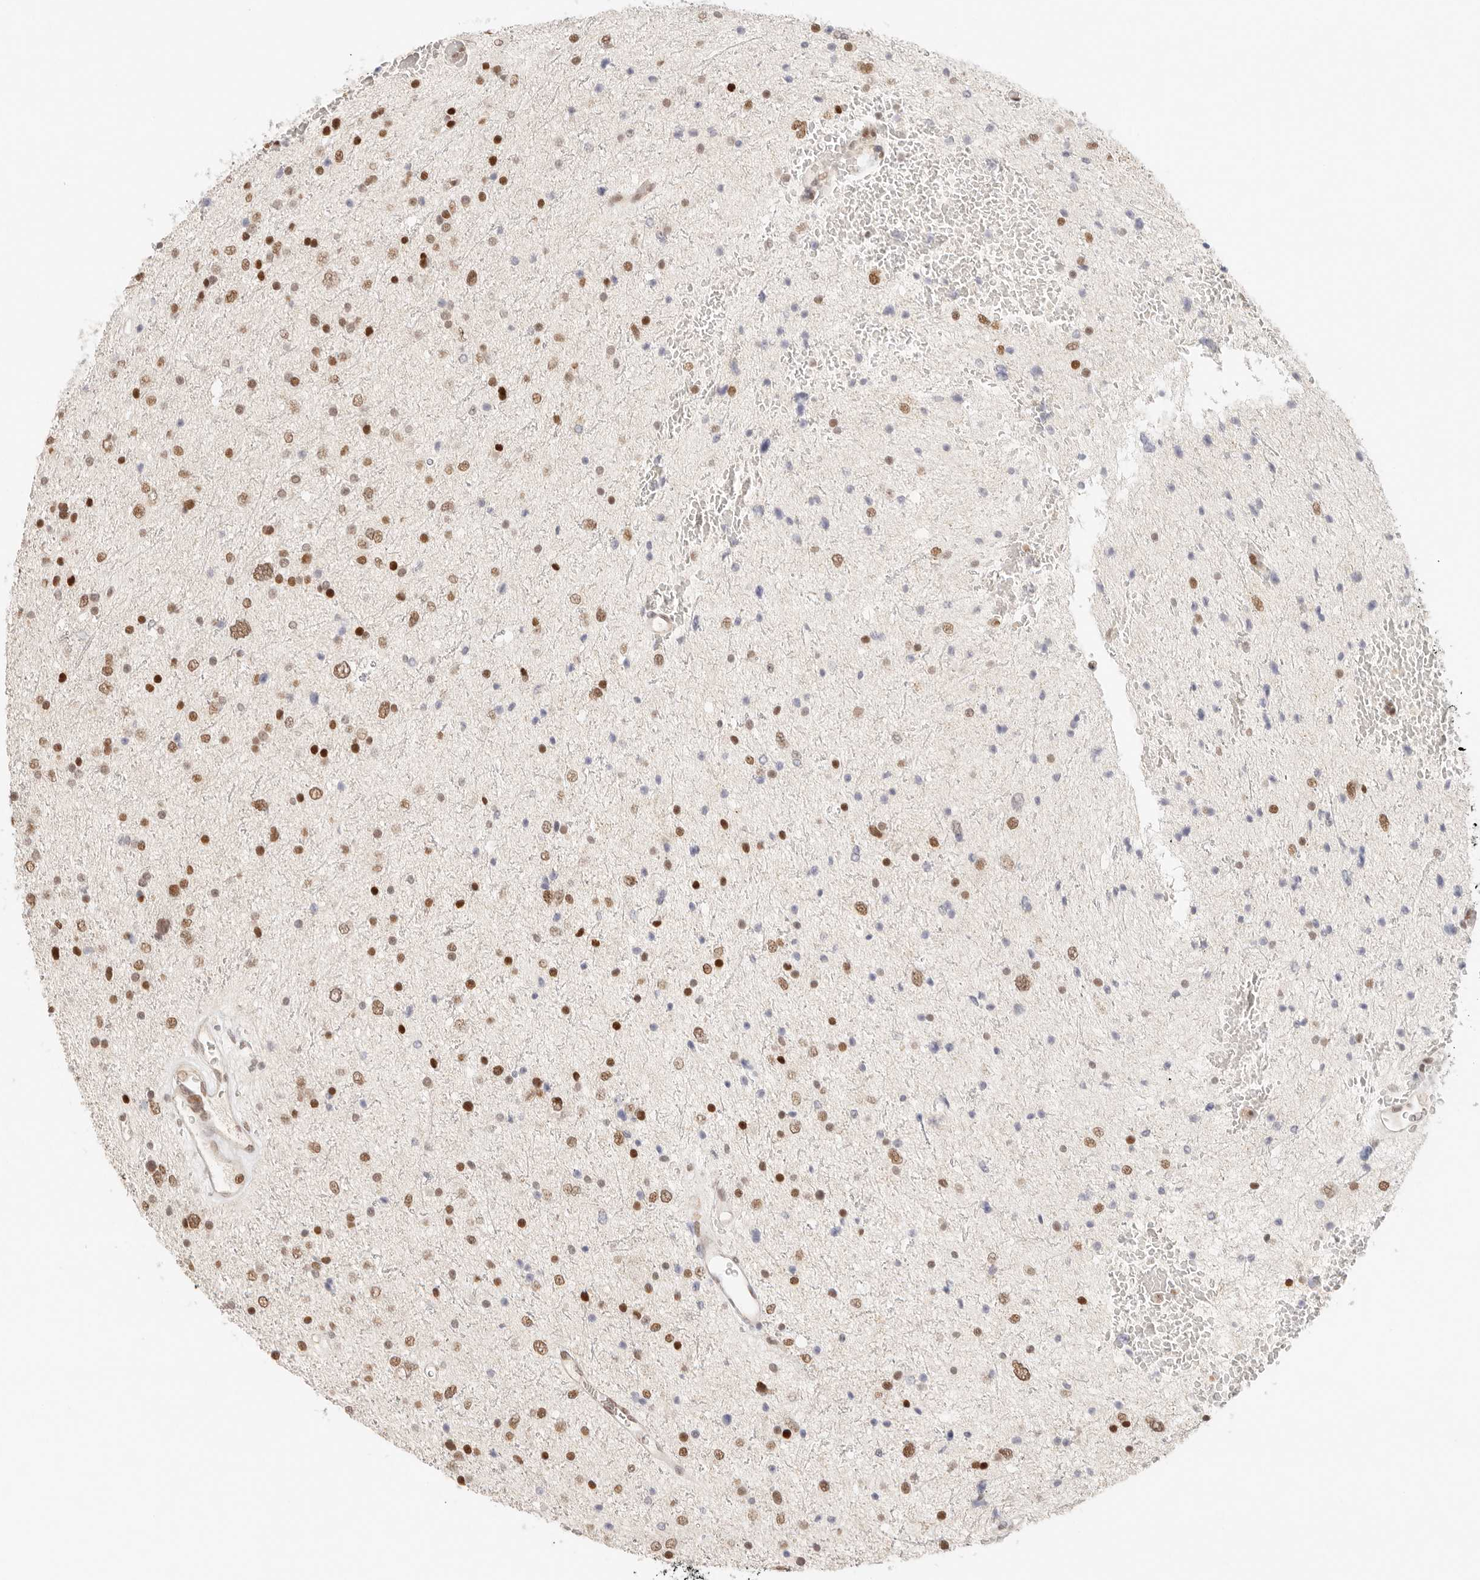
{"staining": {"intensity": "strong", "quantity": "25%-75%", "location": "nuclear"}, "tissue": "glioma", "cell_type": "Tumor cells", "image_type": "cancer", "snomed": [{"axis": "morphology", "description": "Glioma, malignant, Low grade"}, {"axis": "topography", "description": "Brain"}], "caption": "Strong nuclear staining is identified in approximately 25%-75% of tumor cells in glioma.", "gene": "HOXC5", "patient": {"sex": "female", "age": 37}}